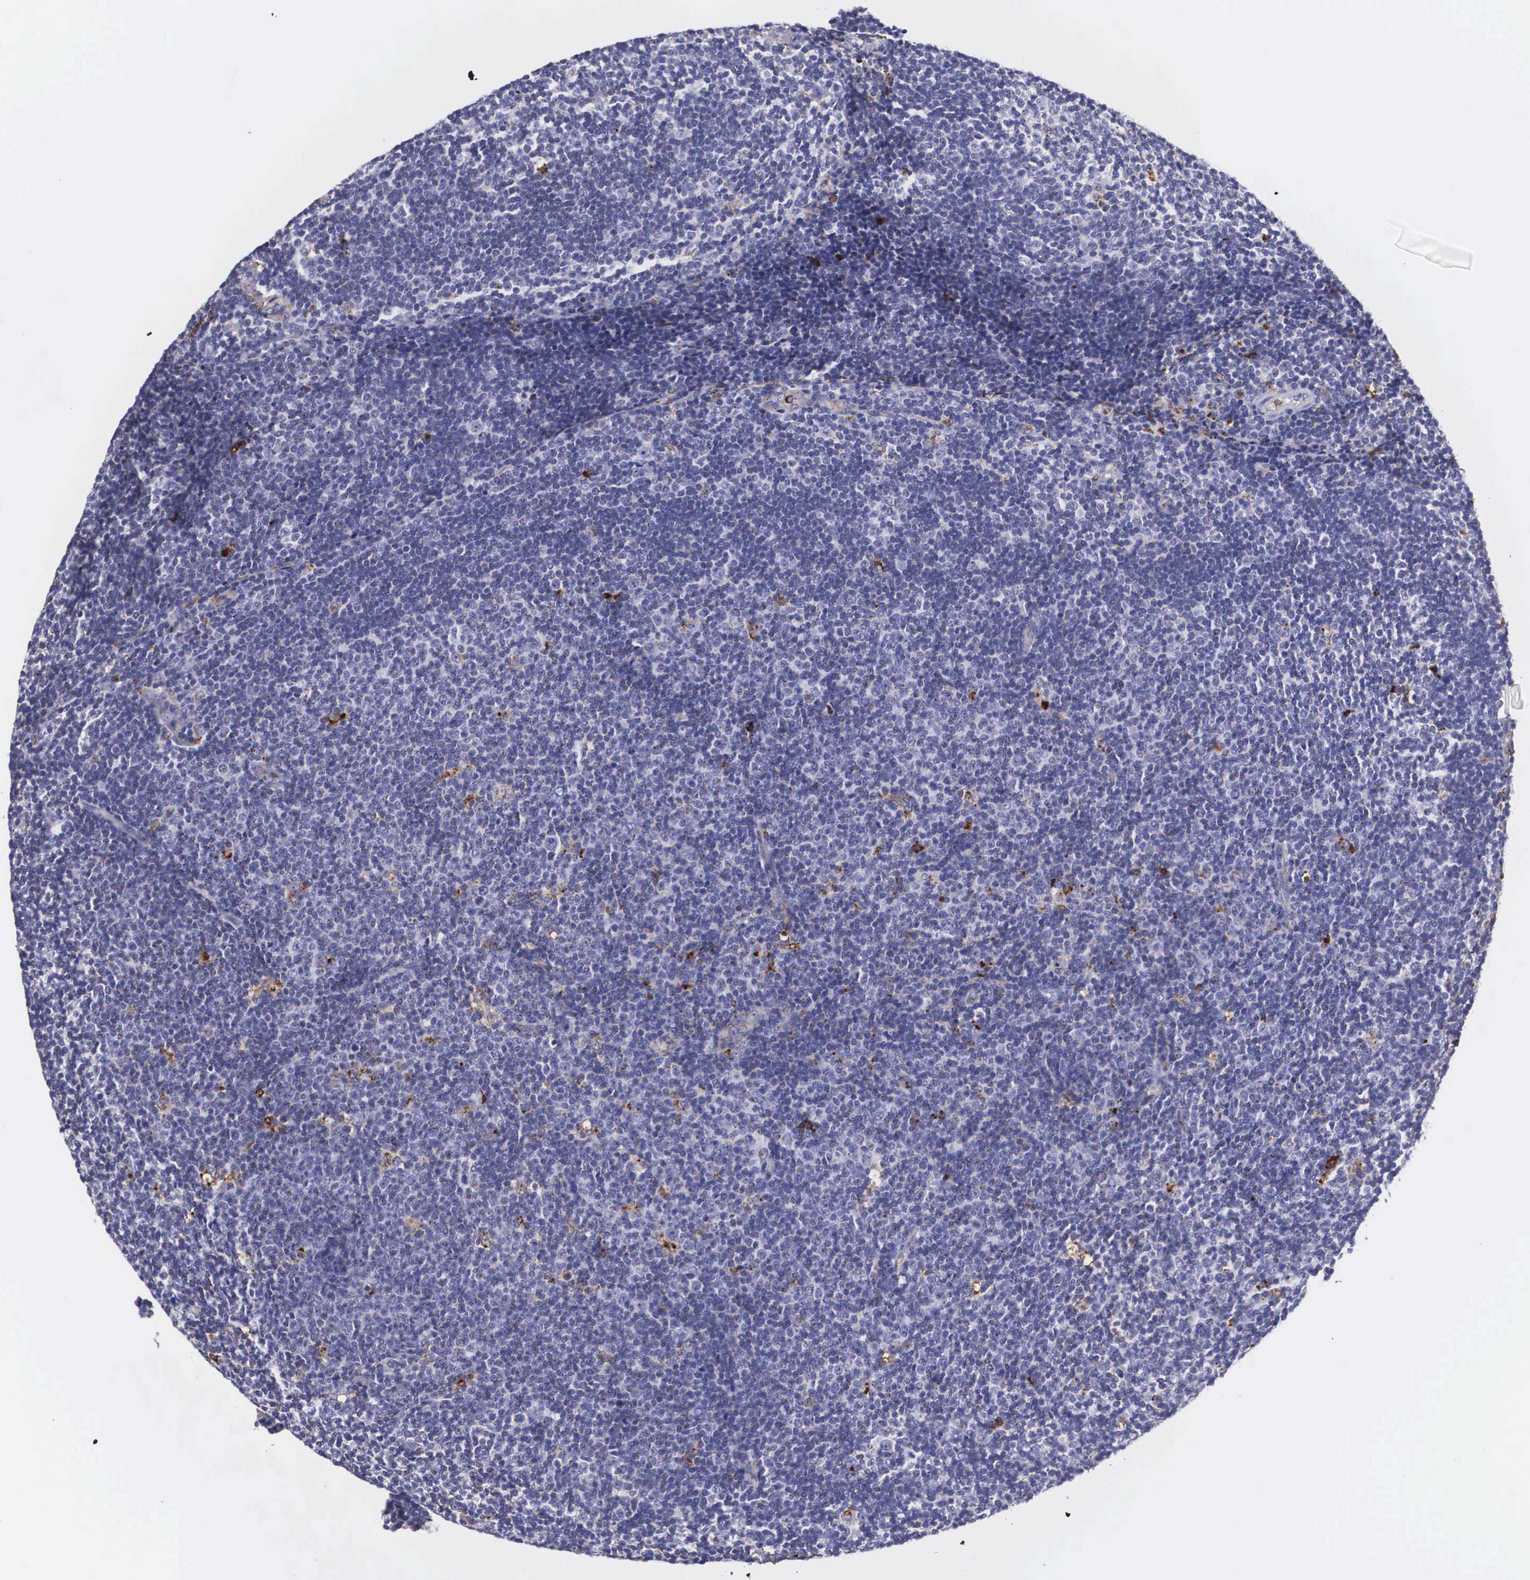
{"staining": {"intensity": "negative", "quantity": "none", "location": "none"}, "tissue": "lymphoma", "cell_type": "Tumor cells", "image_type": "cancer", "snomed": [{"axis": "morphology", "description": "Malignant lymphoma, non-Hodgkin's type, Low grade"}, {"axis": "topography", "description": "Lymph node"}], "caption": "Tumor cells show no significant positivity in lymphoma. Nuclei are stained in blue.", "gene": "NAGA", "patient": {"sex": "male", "age": 49}}